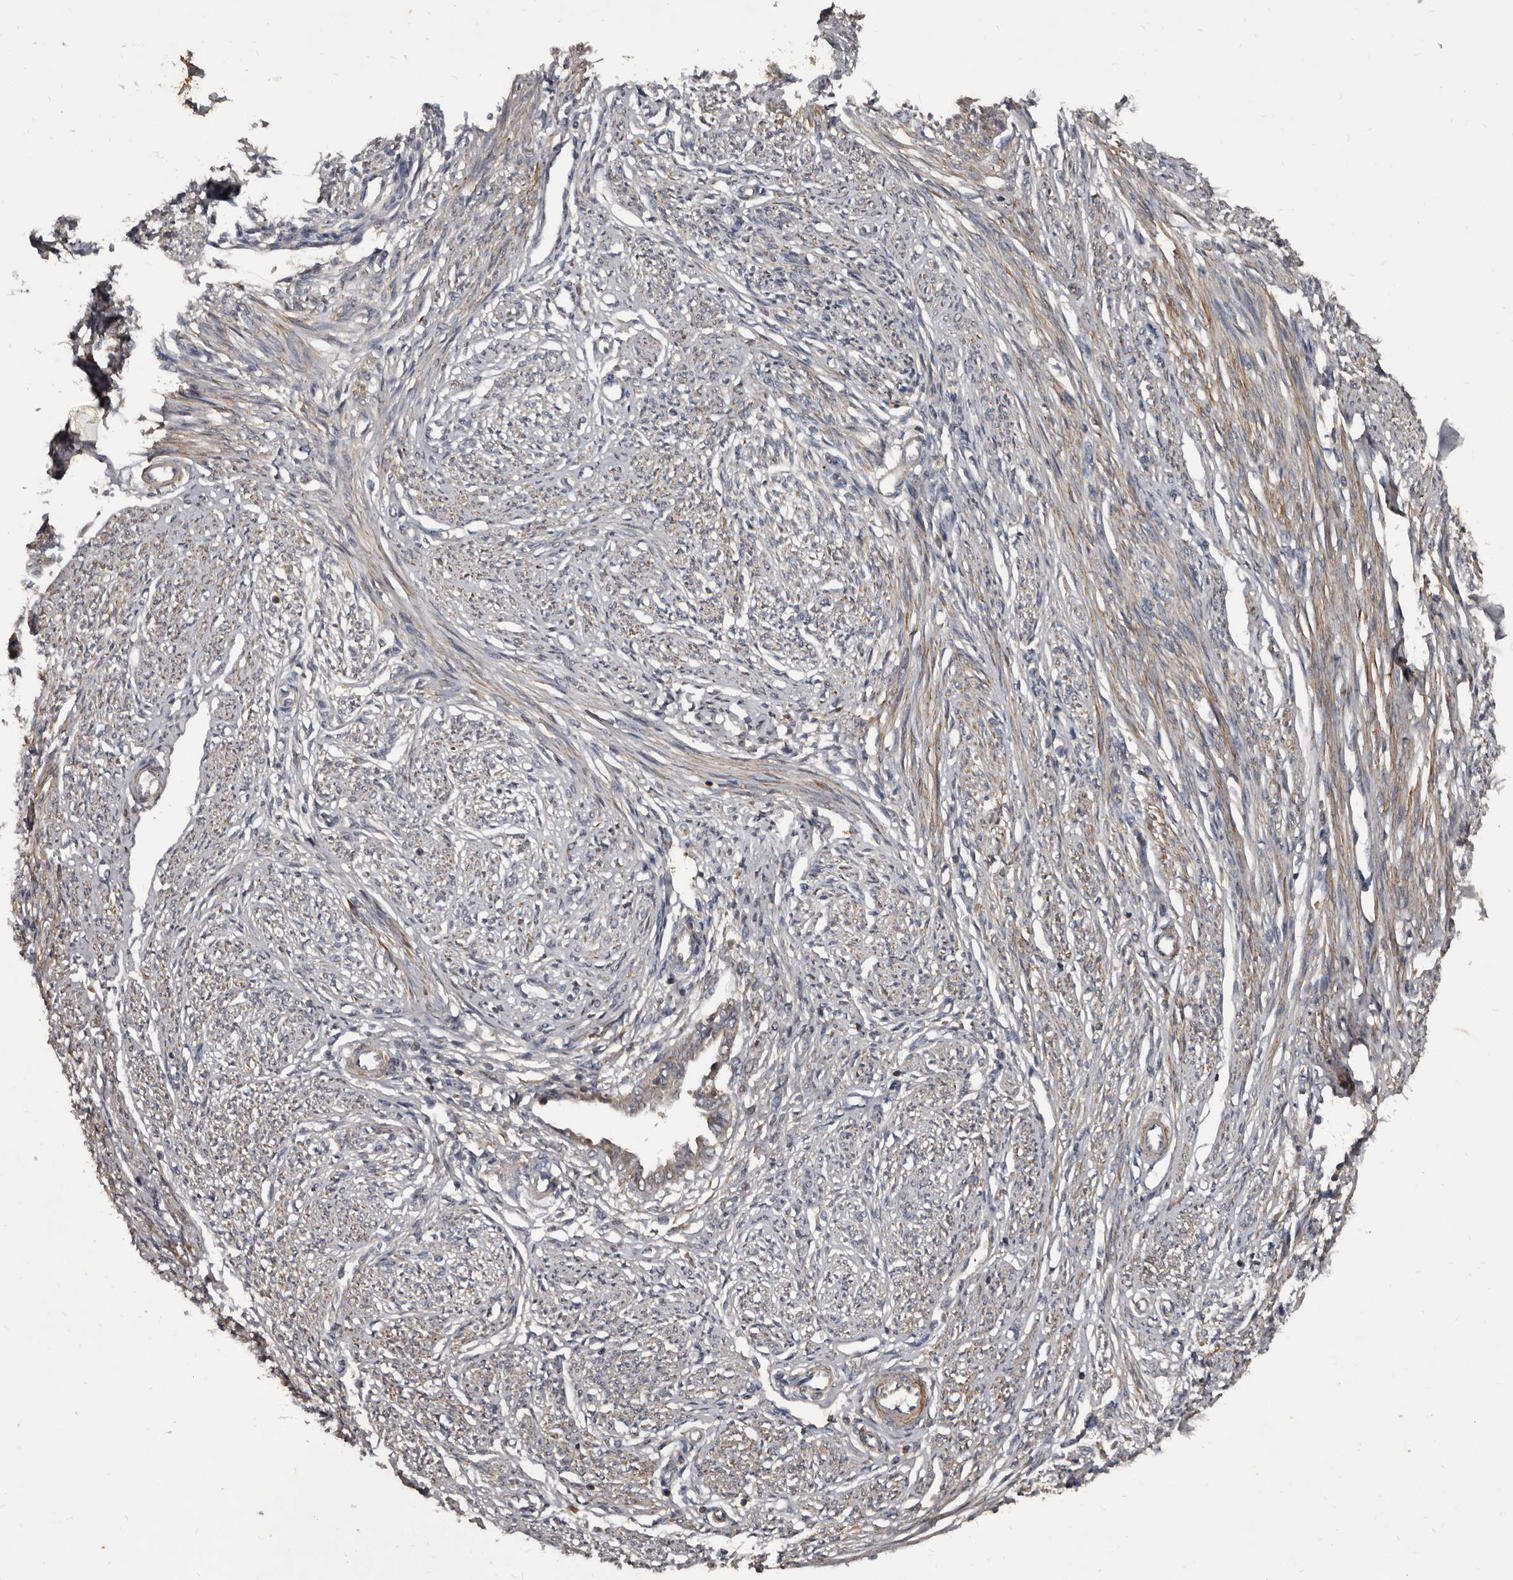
{"staining": {"intensity": "weak", "quantity": "<25%", "location": "cytoplasmic/membranous"}, "tissue": "endometrium", "cell_type": "Cells in endometrial stroma", "image_type": "normal", "snomed": [{"axis": "morphology", "description": "Normal tissue, NOS"}, {"axis": "topography", "description": "Endometrium"}], "caption": "Protein analysis of normal endometrium displays no significant positivity in cells in endometrial stroma.", "gene": "GREB1", "patient": {"sex": "female", "age": 56}}